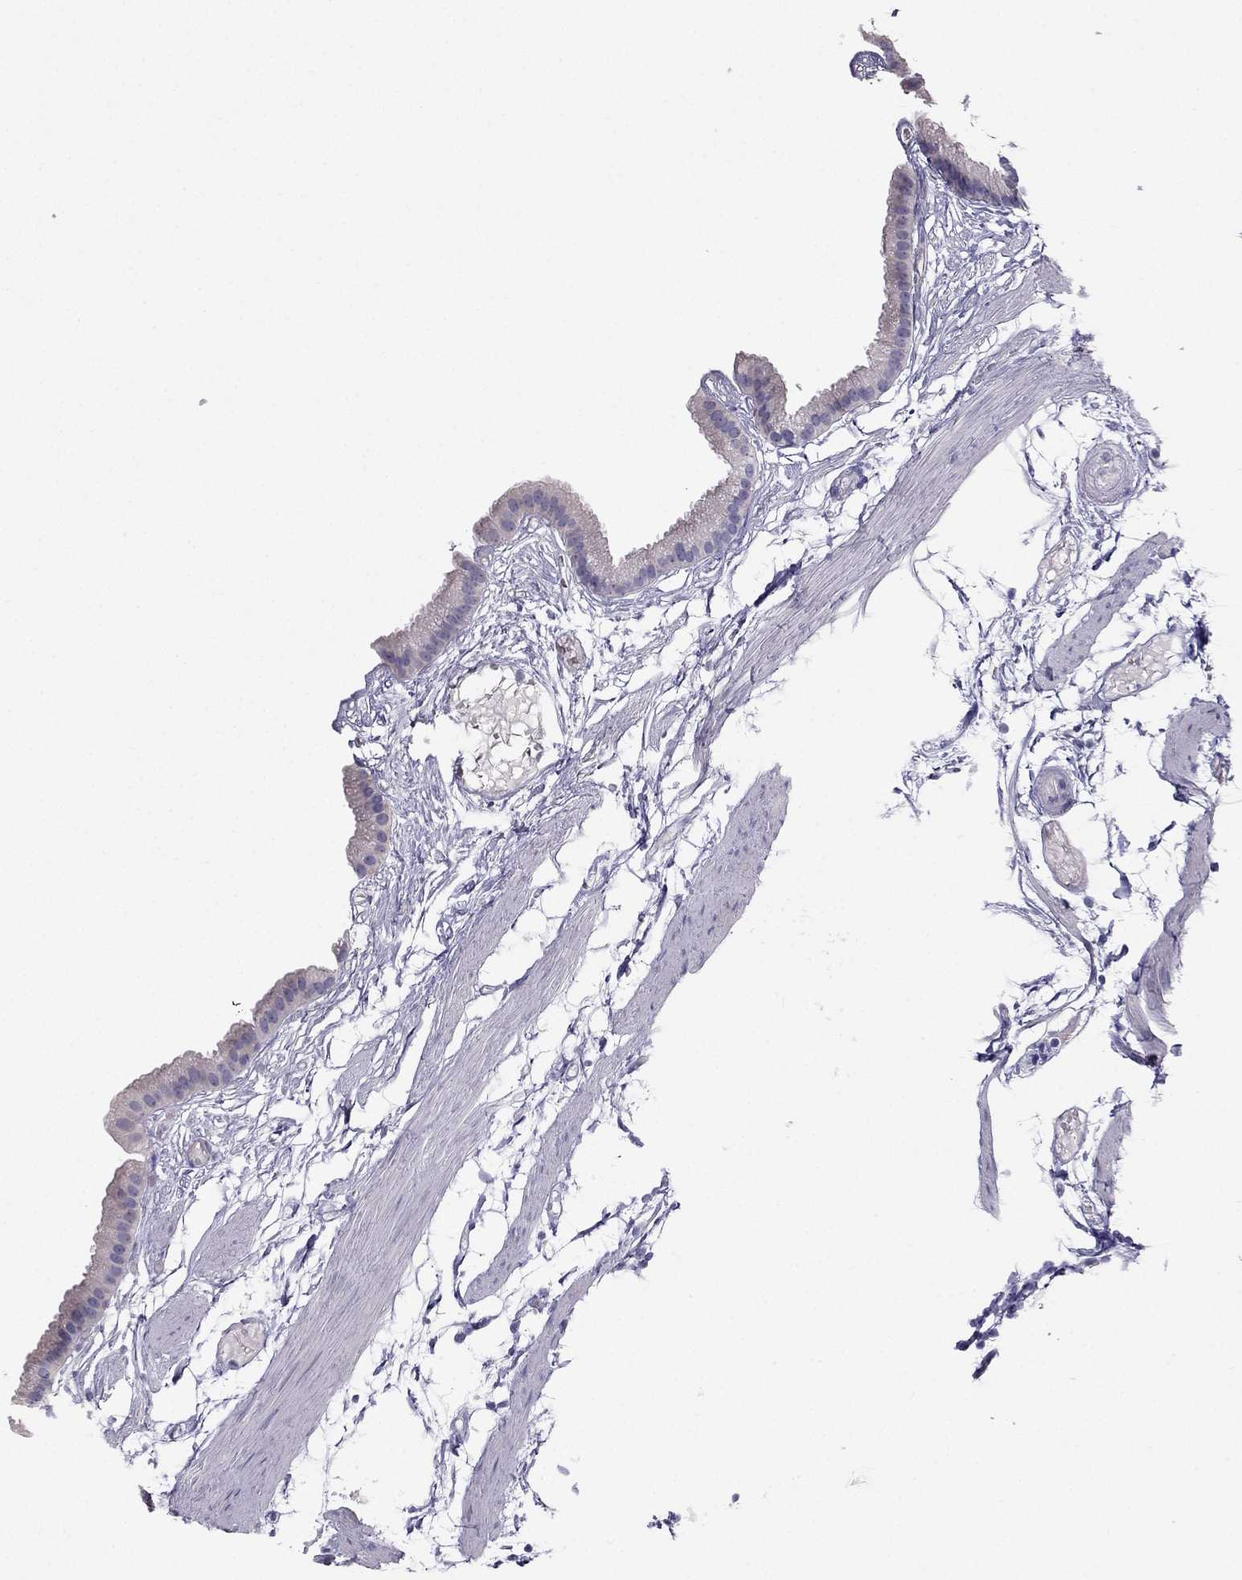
{"staining": {"intensity": "negative", "quantity": "none", "location": "none"}, "tissue": "gallbladder", "cell_type": "Glandular cells", "image_type": "normal", "snomed": [{"axis": "morphology", "description": "Normal tissue, NOS"}, {"axis": "topography", "description": "Gallbladder"}], "caption": "This histopathology image is of benign gallbladder stained with IHC to label a protein in brown with the nuclei are counter-stained blue. There is no expression in glandular cells. The staining is performed using DAB brown chromogen with nuclei counter-stained in using hematoxylin.", "gene": "SYT5", "patient": {"sex": "female", "age": 45}}